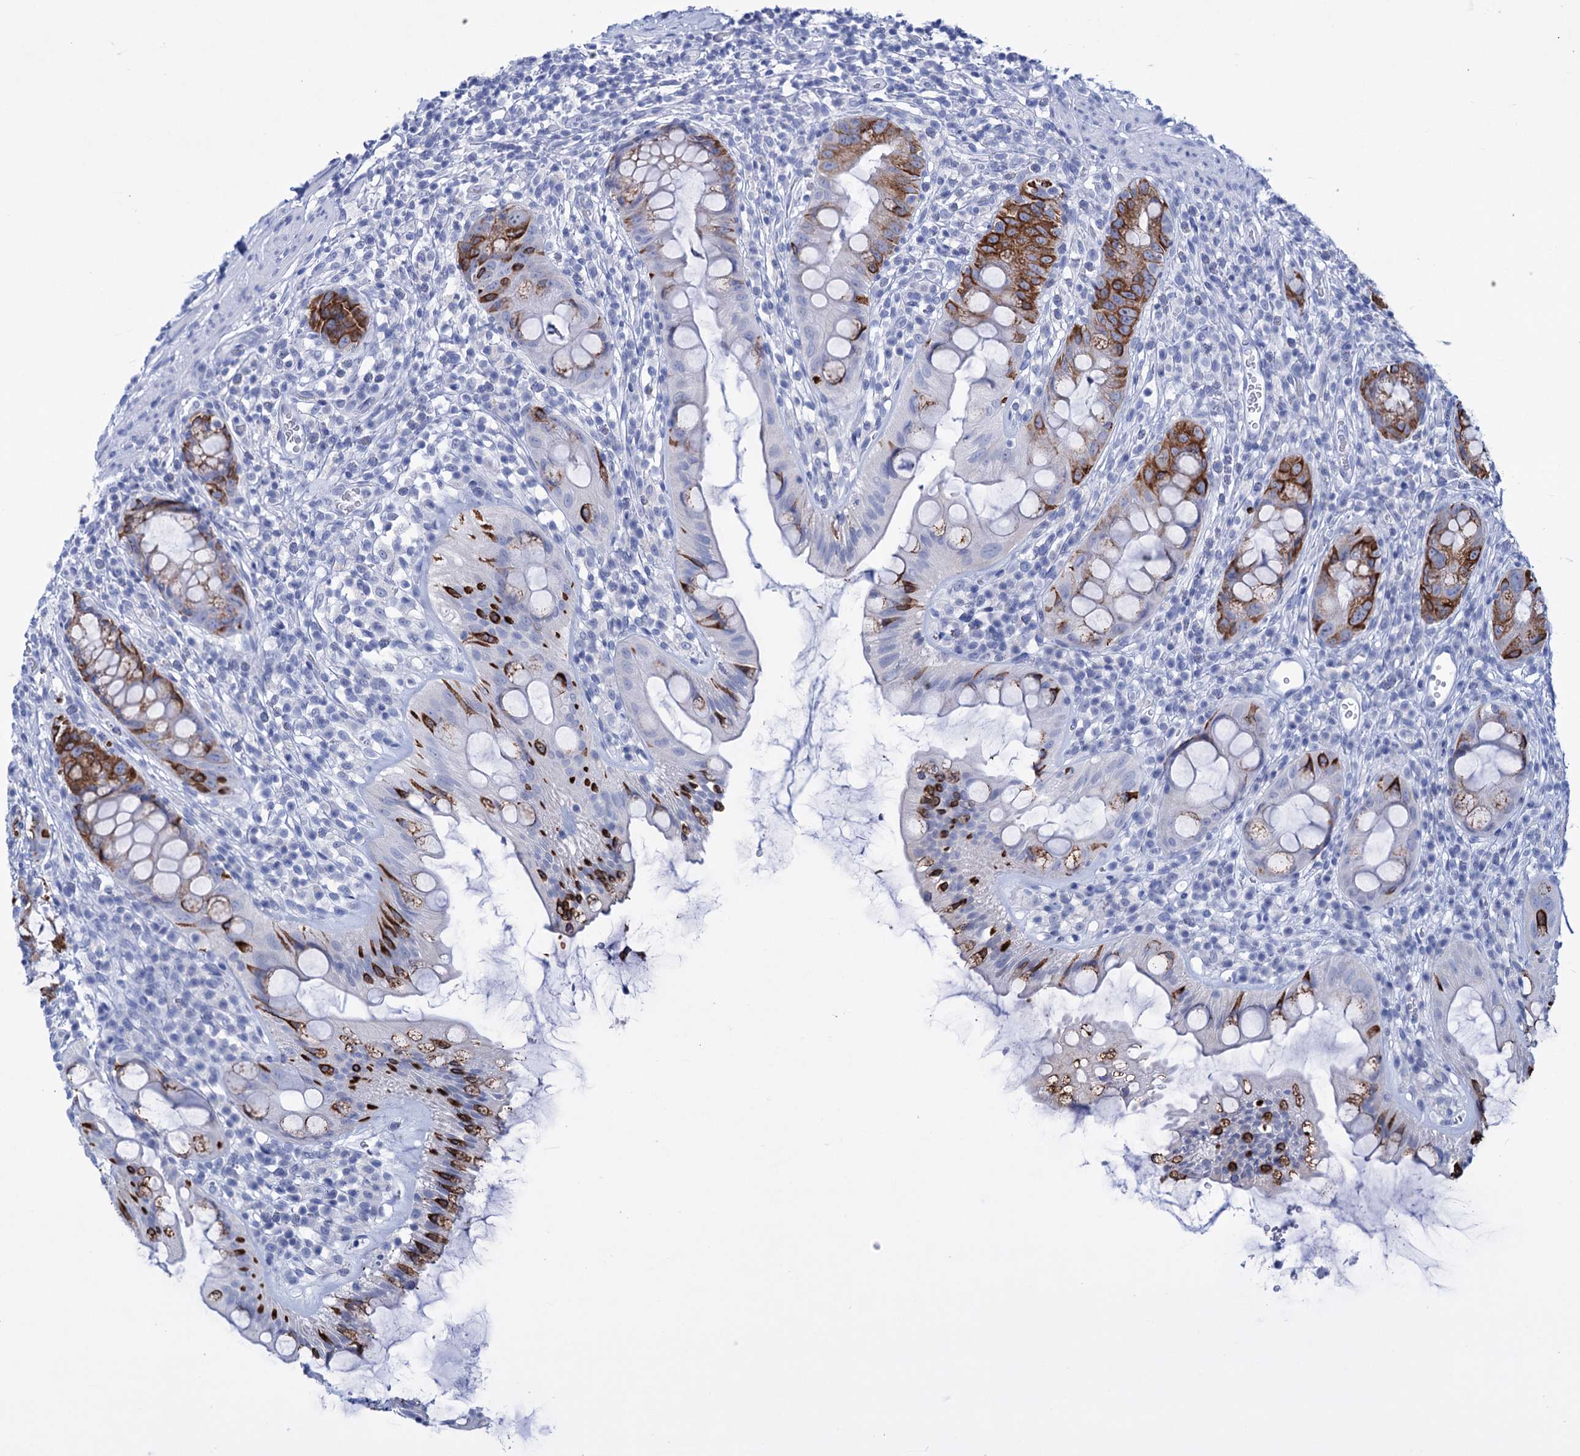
{"staining": {"intensity": "strong", "quantity": "25%-75%", "location": "cytoplasmic/membranous"}, "tissue": "rectum", "cell_type": "Glandular cells", "image_type": "normal", "snomed": [{"axis": "morphology", "description": "Normal tissue, NOS"}, {"axis": "topography", "description": "Rectum"}], "caption": "A high amount of strong cytoplasmic/membranous expression is seen in about 25%-75% of glandular cells in benign rectum.", "gene": "FBXW12", "patient": {"sex": "female", "age": 57}}